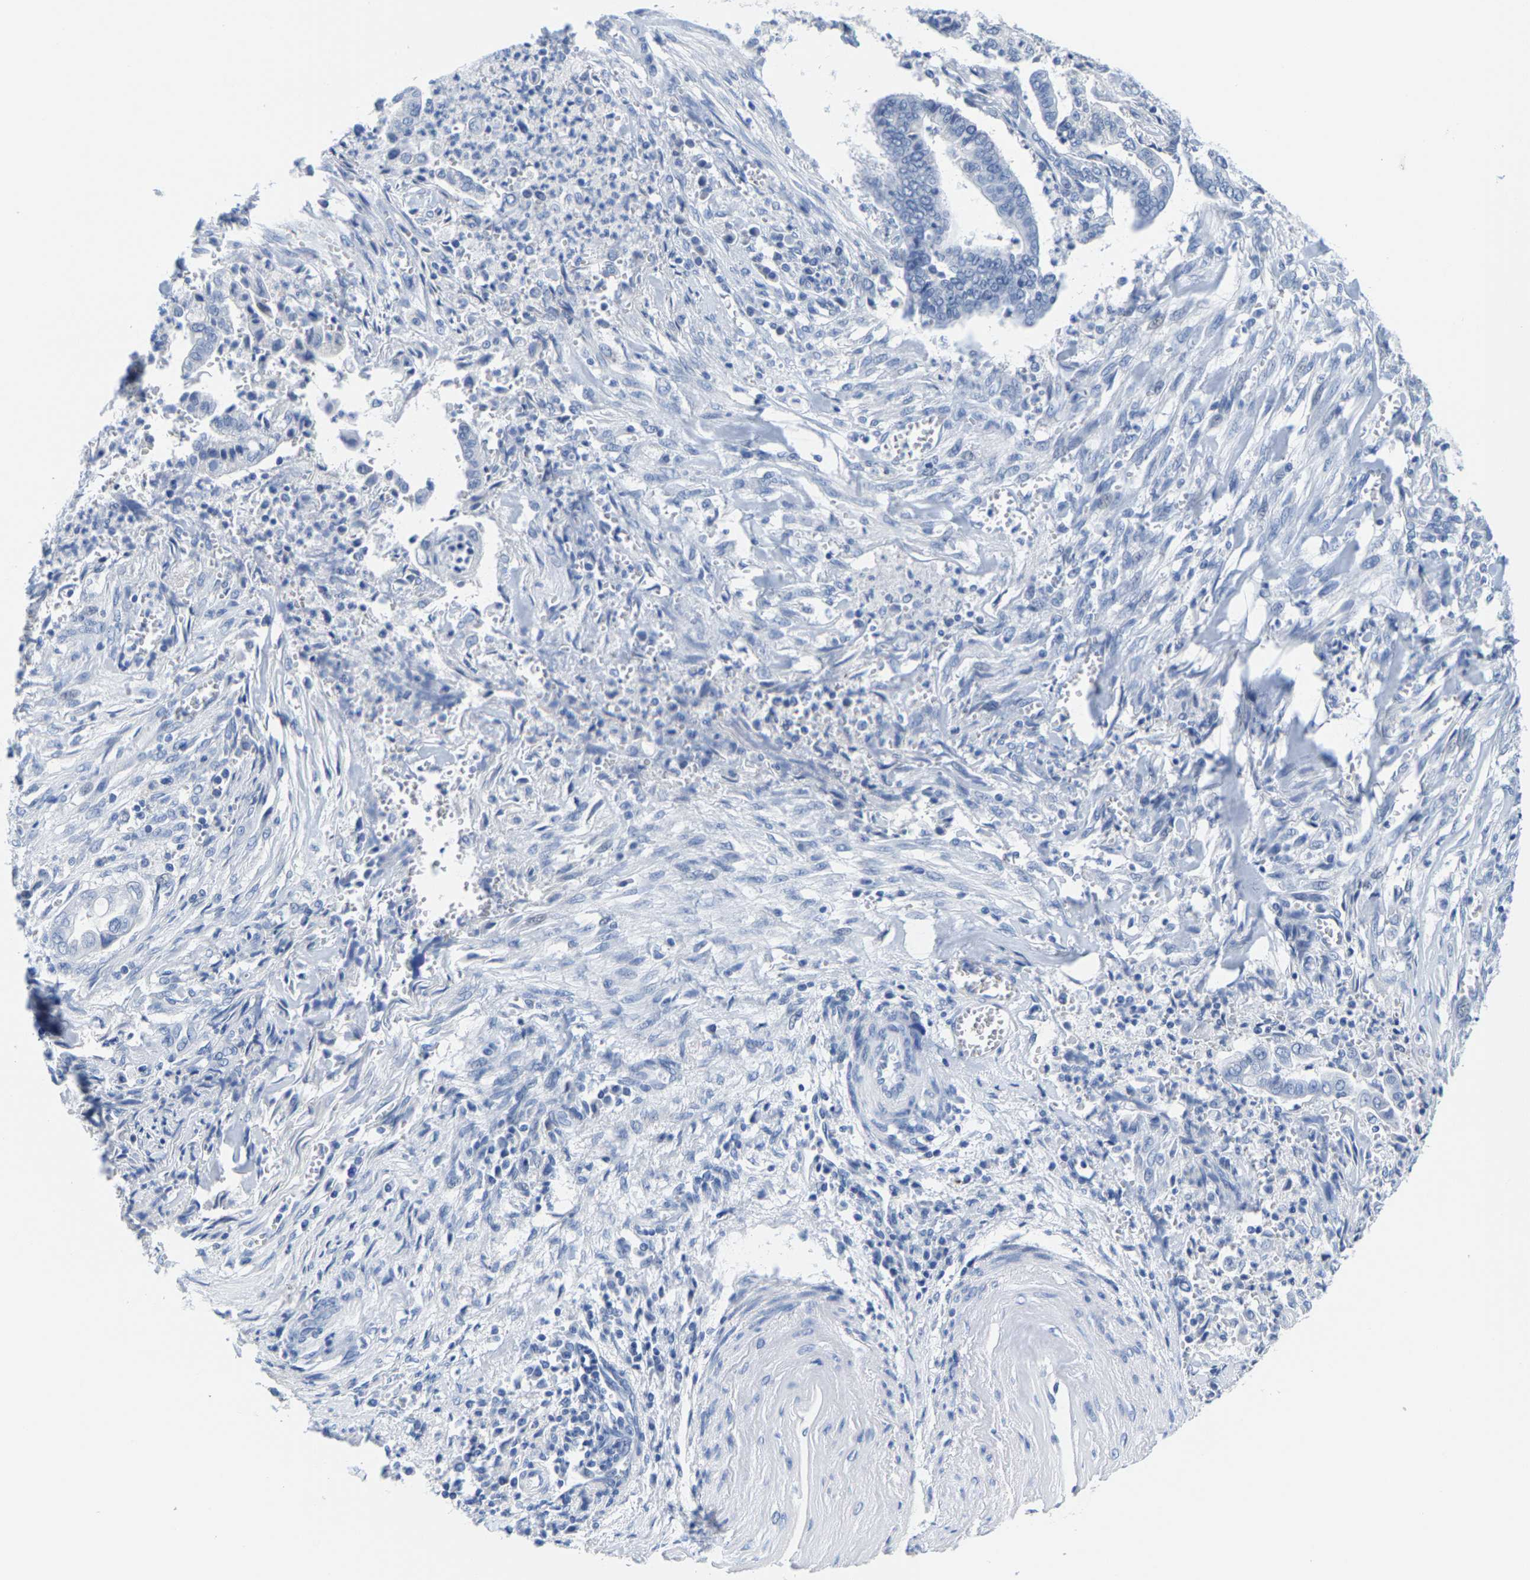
{"staining": {"intensity": "negative", "quantity": "none", "location": "none"}, "tissue": "cervical cancer", "cell_type": "Tumor cells", "image_type": "cancer", "snomed": [{"axis": "morphology", "description": "Adenocarcinoma, NOS"}, {"axis": "topography", "description": "Cervix"}], "caption": "Human cervical cancer stained for a protein using immunohistochemistry (IHC) shows no staining in tumor cells.", "gene": "KLHL1", "patient": {"sex": "female", "age": 44}}